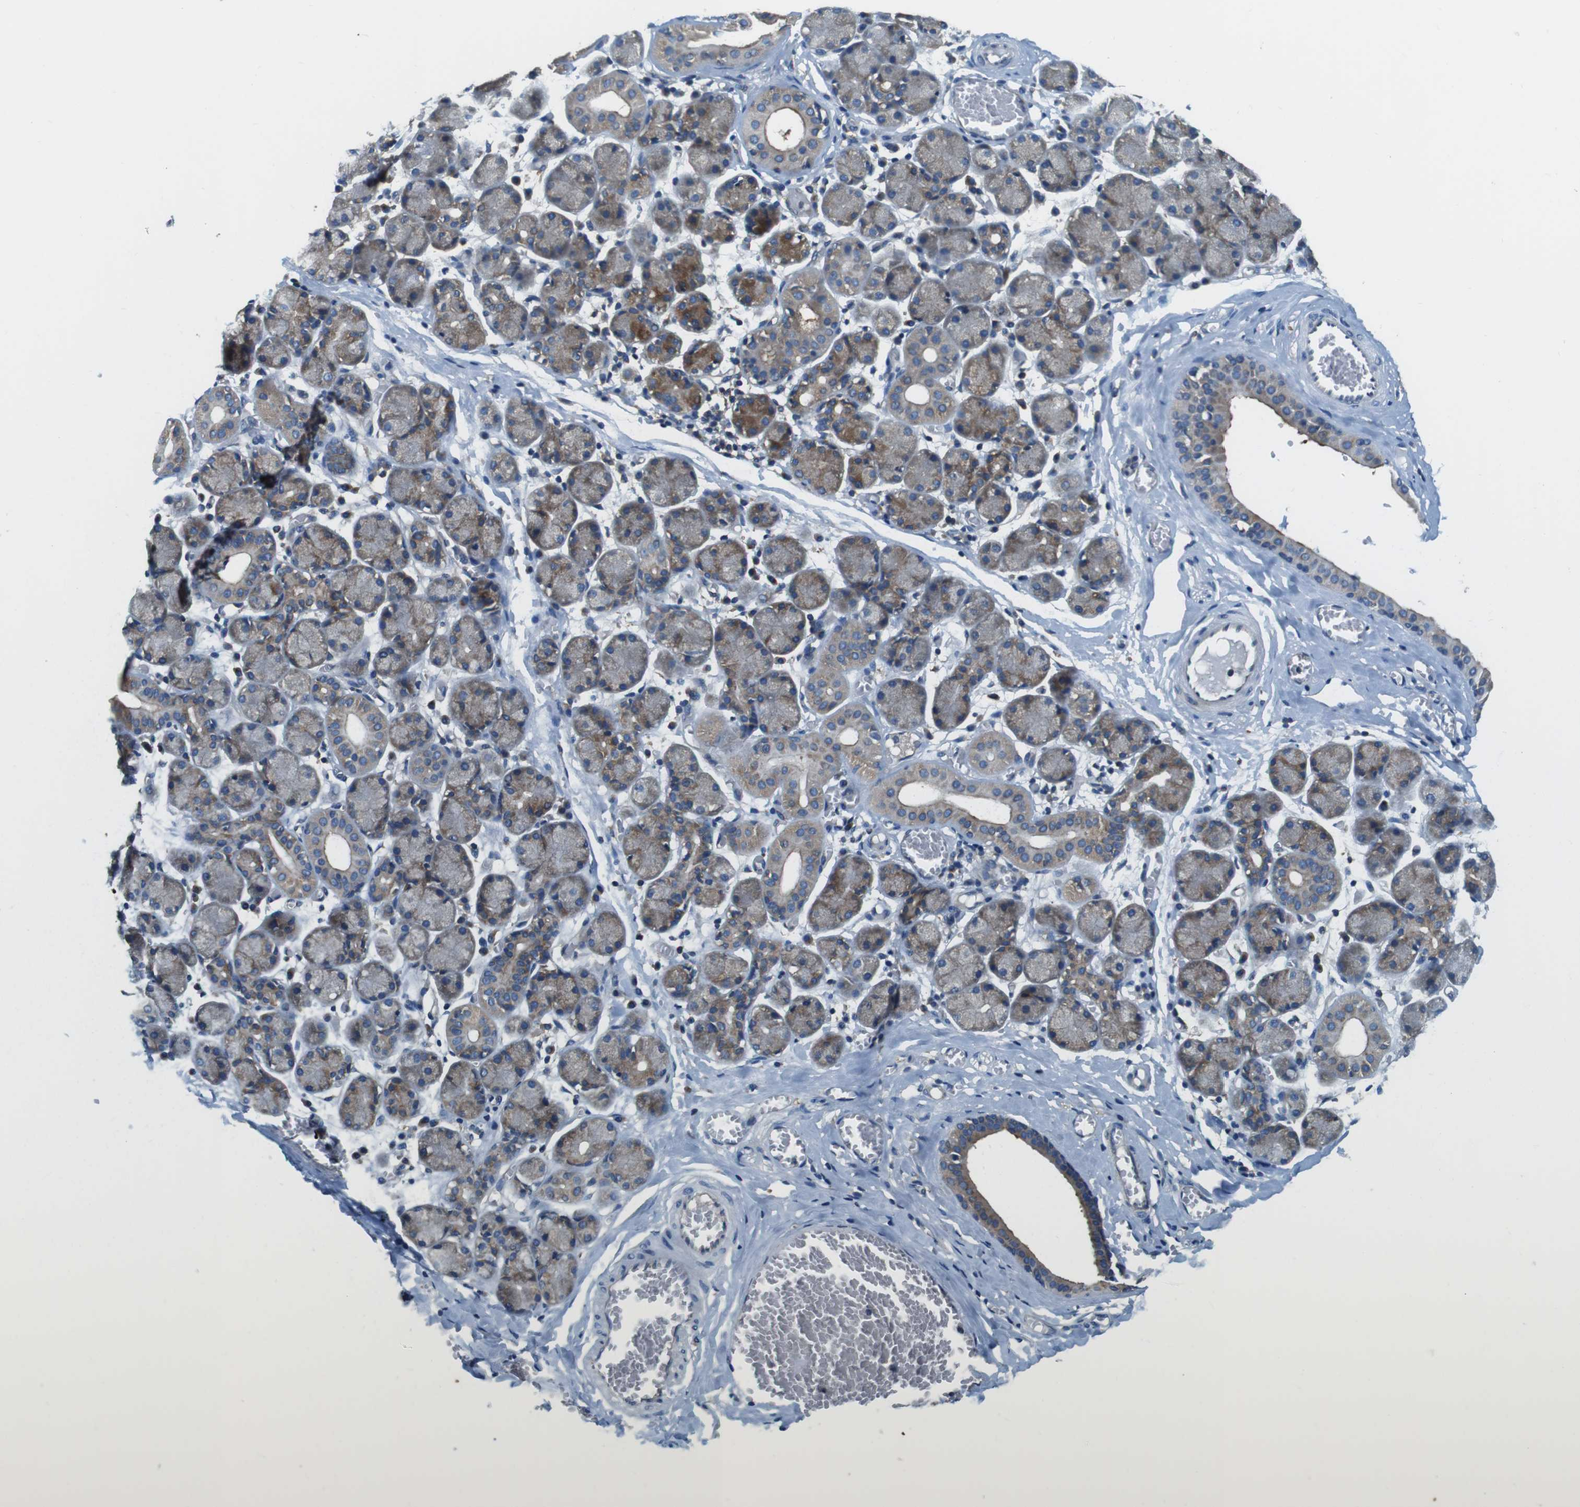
{"staining": {"intensity": "moderate", "quantity": "25%-75%", "location": "cytoplasmic/membranous"}, "tissue": "salivary gland", "cell_type": "Glandular cells", "image_type": "normal", "snomed": [{"axis": "morphology", "description": "Normal tissue, NOS"}, {"axis": "topography", "description": "Salivary gland"}], "caption": "Immunohistochemistry (DAB) staining of benign human salivary gland displays moderate cytoplasmic/membranous protein staining in about 25%-75% of glandular cells. (DAB (3,3'-diaminobenzidine) = brown stain, brightfield microscopy at high magnification).", "gene": "DENND4C", "patient": {"sex": "female", "age": 24}}